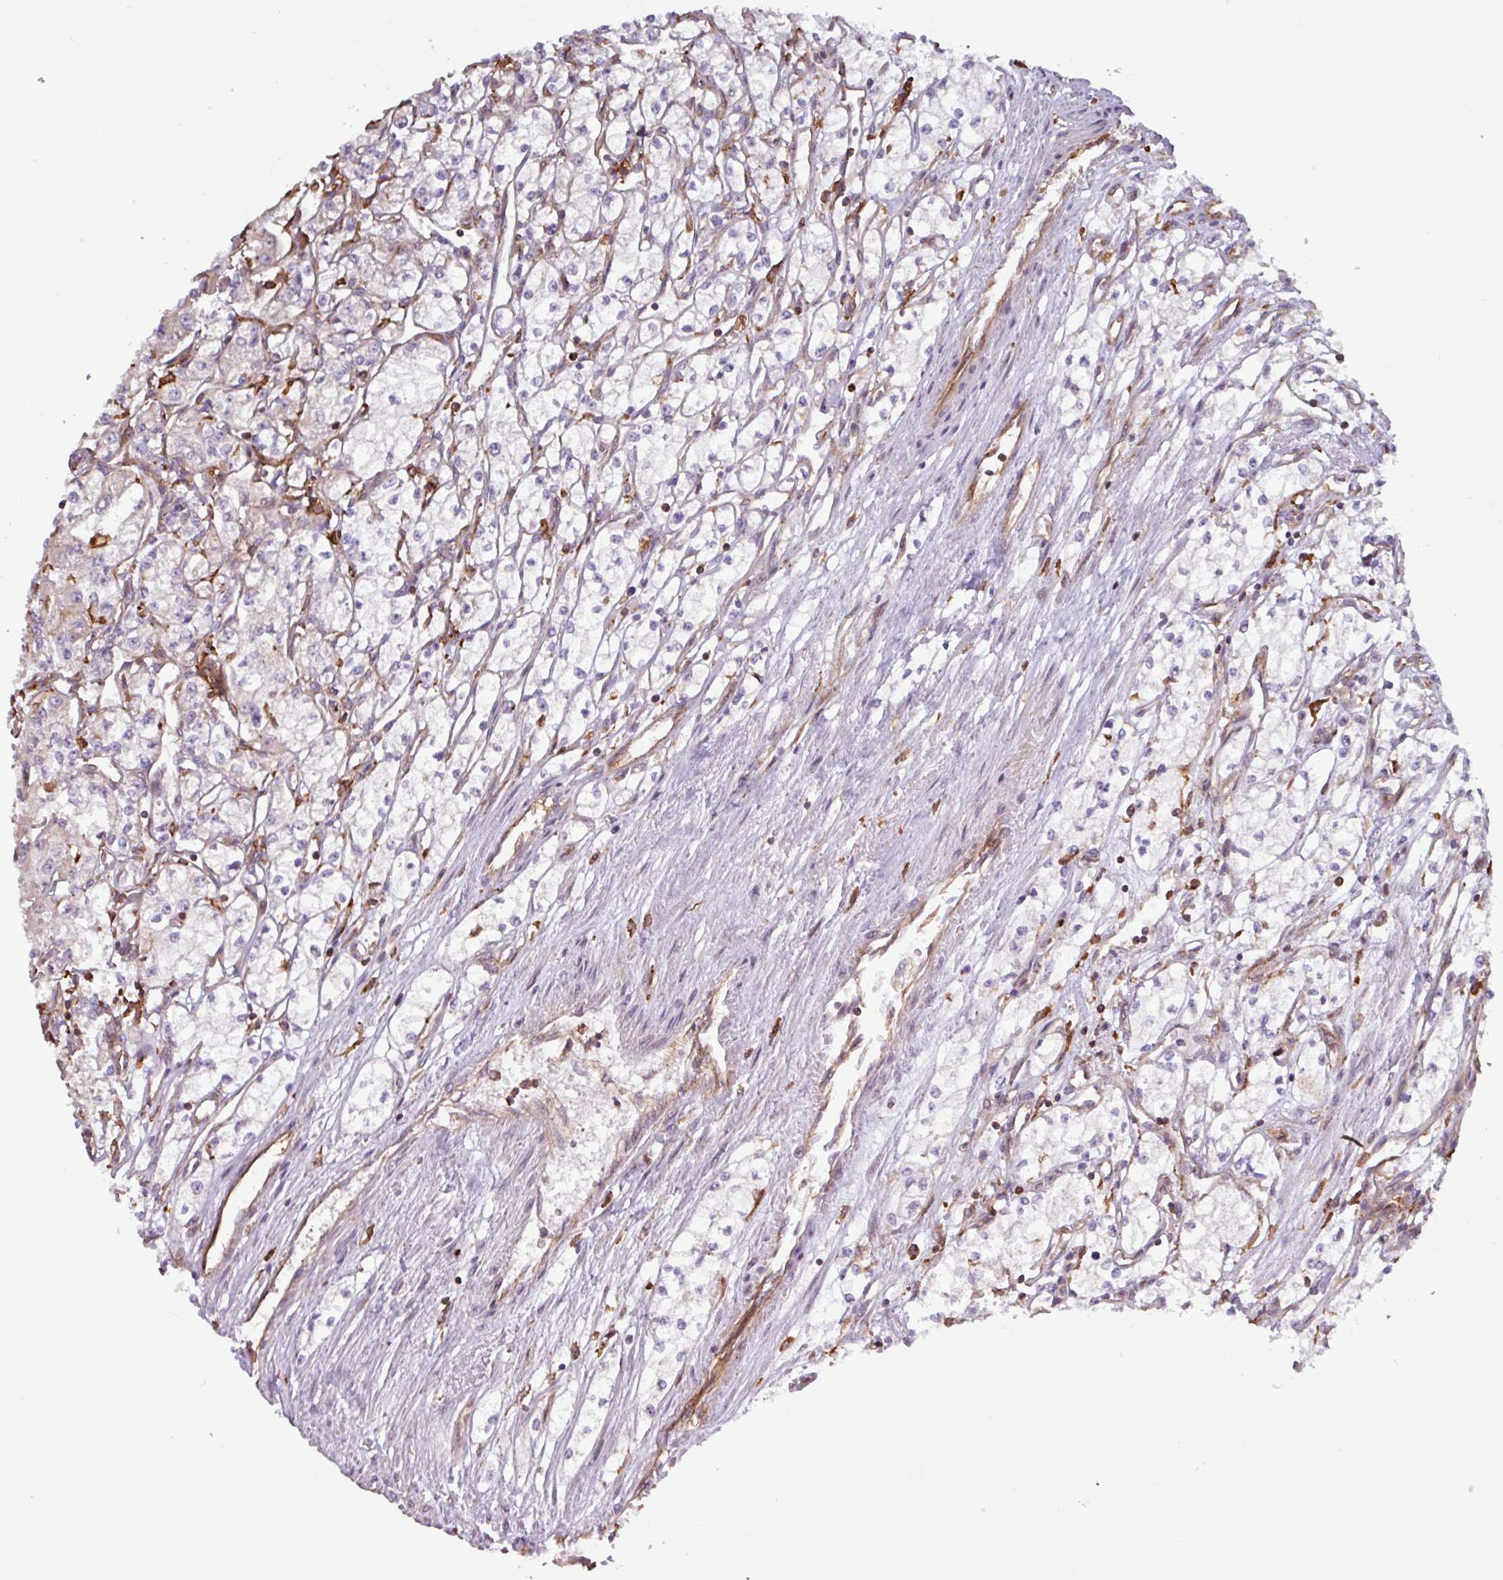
{"staining": {"intensity": "weak", "quantity": "<25%", "location": "cytoplasmic/membranous"}, "tissue": "renal cancer", "cell_type": "Tumor cells", "image_type": "cancer", "snomed": [{"axis": "morphology", "description": "Adenocarcinoma, NOS"}, {"axis": "topography", "description": "Kidney"}], "caption": "A photomicrograph of human renal cancer is negative for staining in tumor cells.", "gene": "ACTR3", "patient": {"sex": "male", "age": 59}}